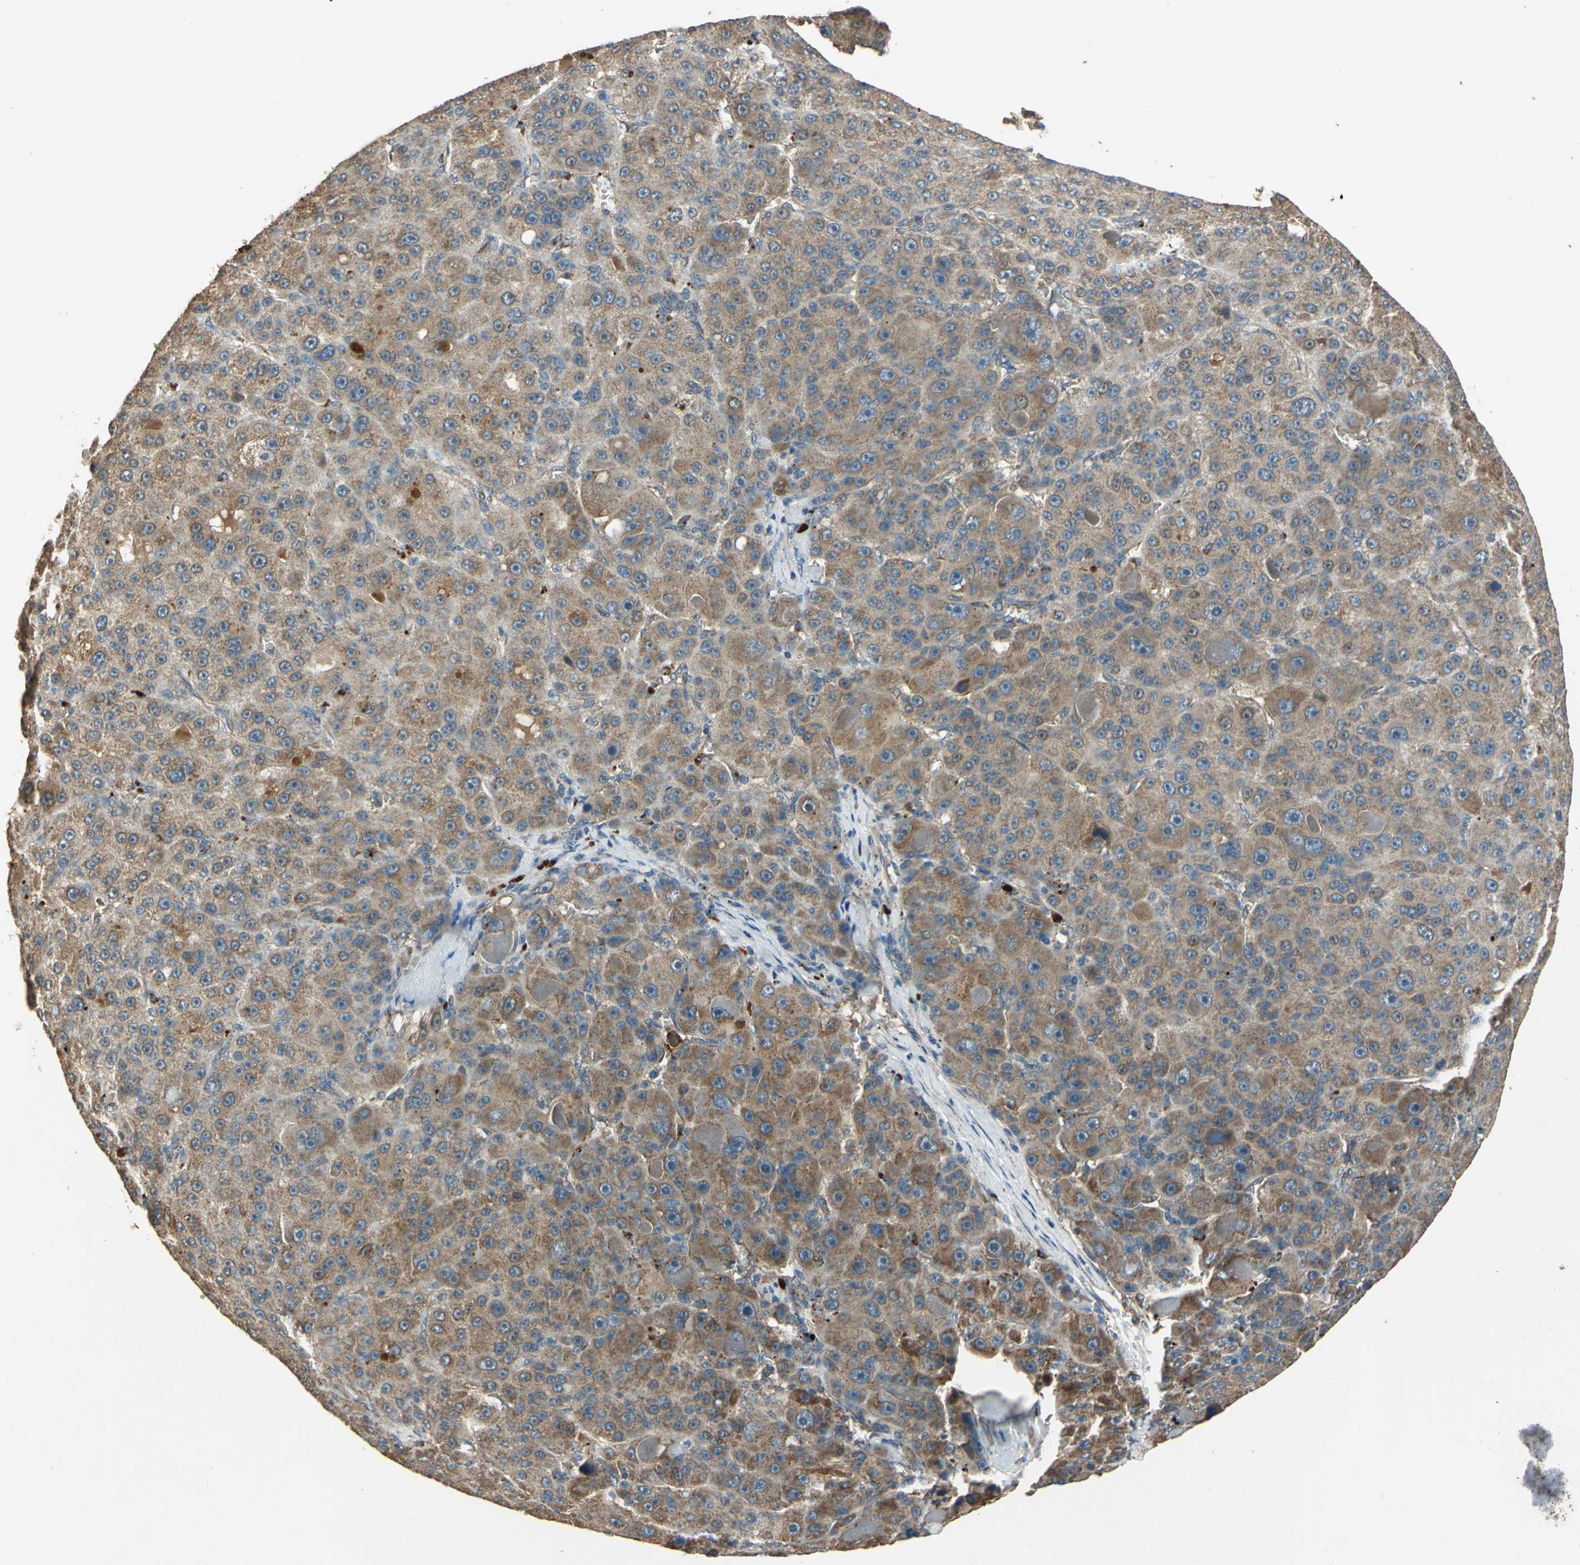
{"staining": {"intensity": "moderate", "quantity": ">75%", "location": "cytoplasmic/membranous"}, "tissue": "liver cancer", "cell_type": "Tumor cells", "image_type": "cancer", "snomed": [{"axis": "morphology", "description": "Carcinoma, Hepatocellular, NOS"}, {"axis": "topography", "description": "Liver"}], "caption": "This image demonstrates liver cancer (hepatocellular carcinoma) stained with immunohistochemistry to label a protein in brown. The cytoplasmic/membranous of tumor cells show moderate positivity for the protein. Nuclei are counter-stained blue.", "gene": "POLRMT", "patient": {"sex": "male", "age": 76}}